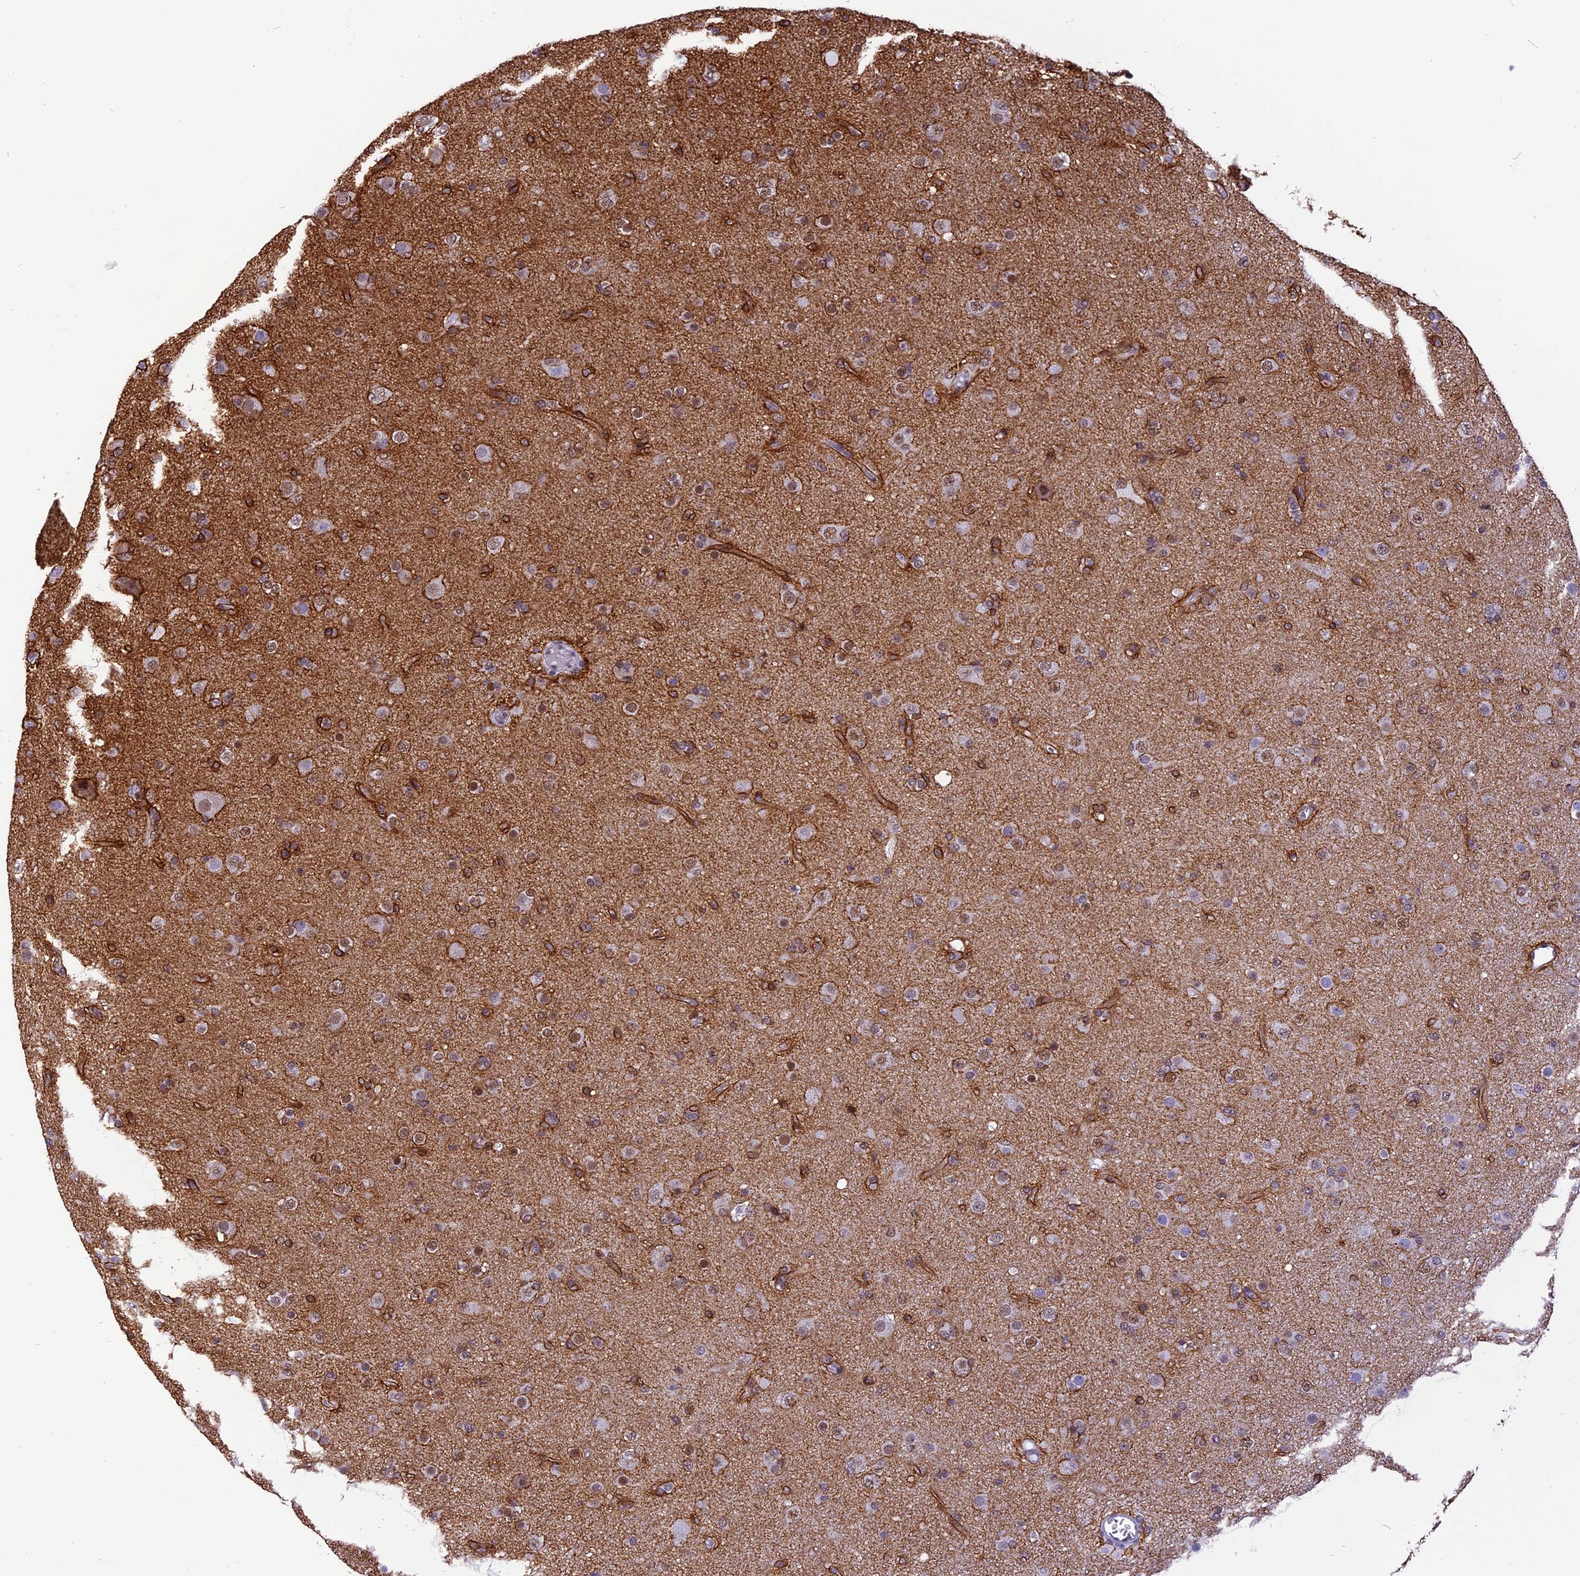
{"staining": {"intensity": "moderate", "quantity": "<25%", "location": "nuclear"}, "tissue": "glioma", "cell_type": "Tumor cells", "image_type": "cancer", "snomed": [{"axis": "morphology", "description": "Glioma, malignant, Low grade"}, {"axis": "topography", "description": "Brain"}], "caption": "Immunohistochemistry photomicrograph of malignant glioma (low-grade) stained for a protein (brown), which reveals low levels of moderate nuclear positivity in approximately <25% of tumor cells.", "gene": "IRF2BP1", "patient": {"sex": "male", "age": 65}}